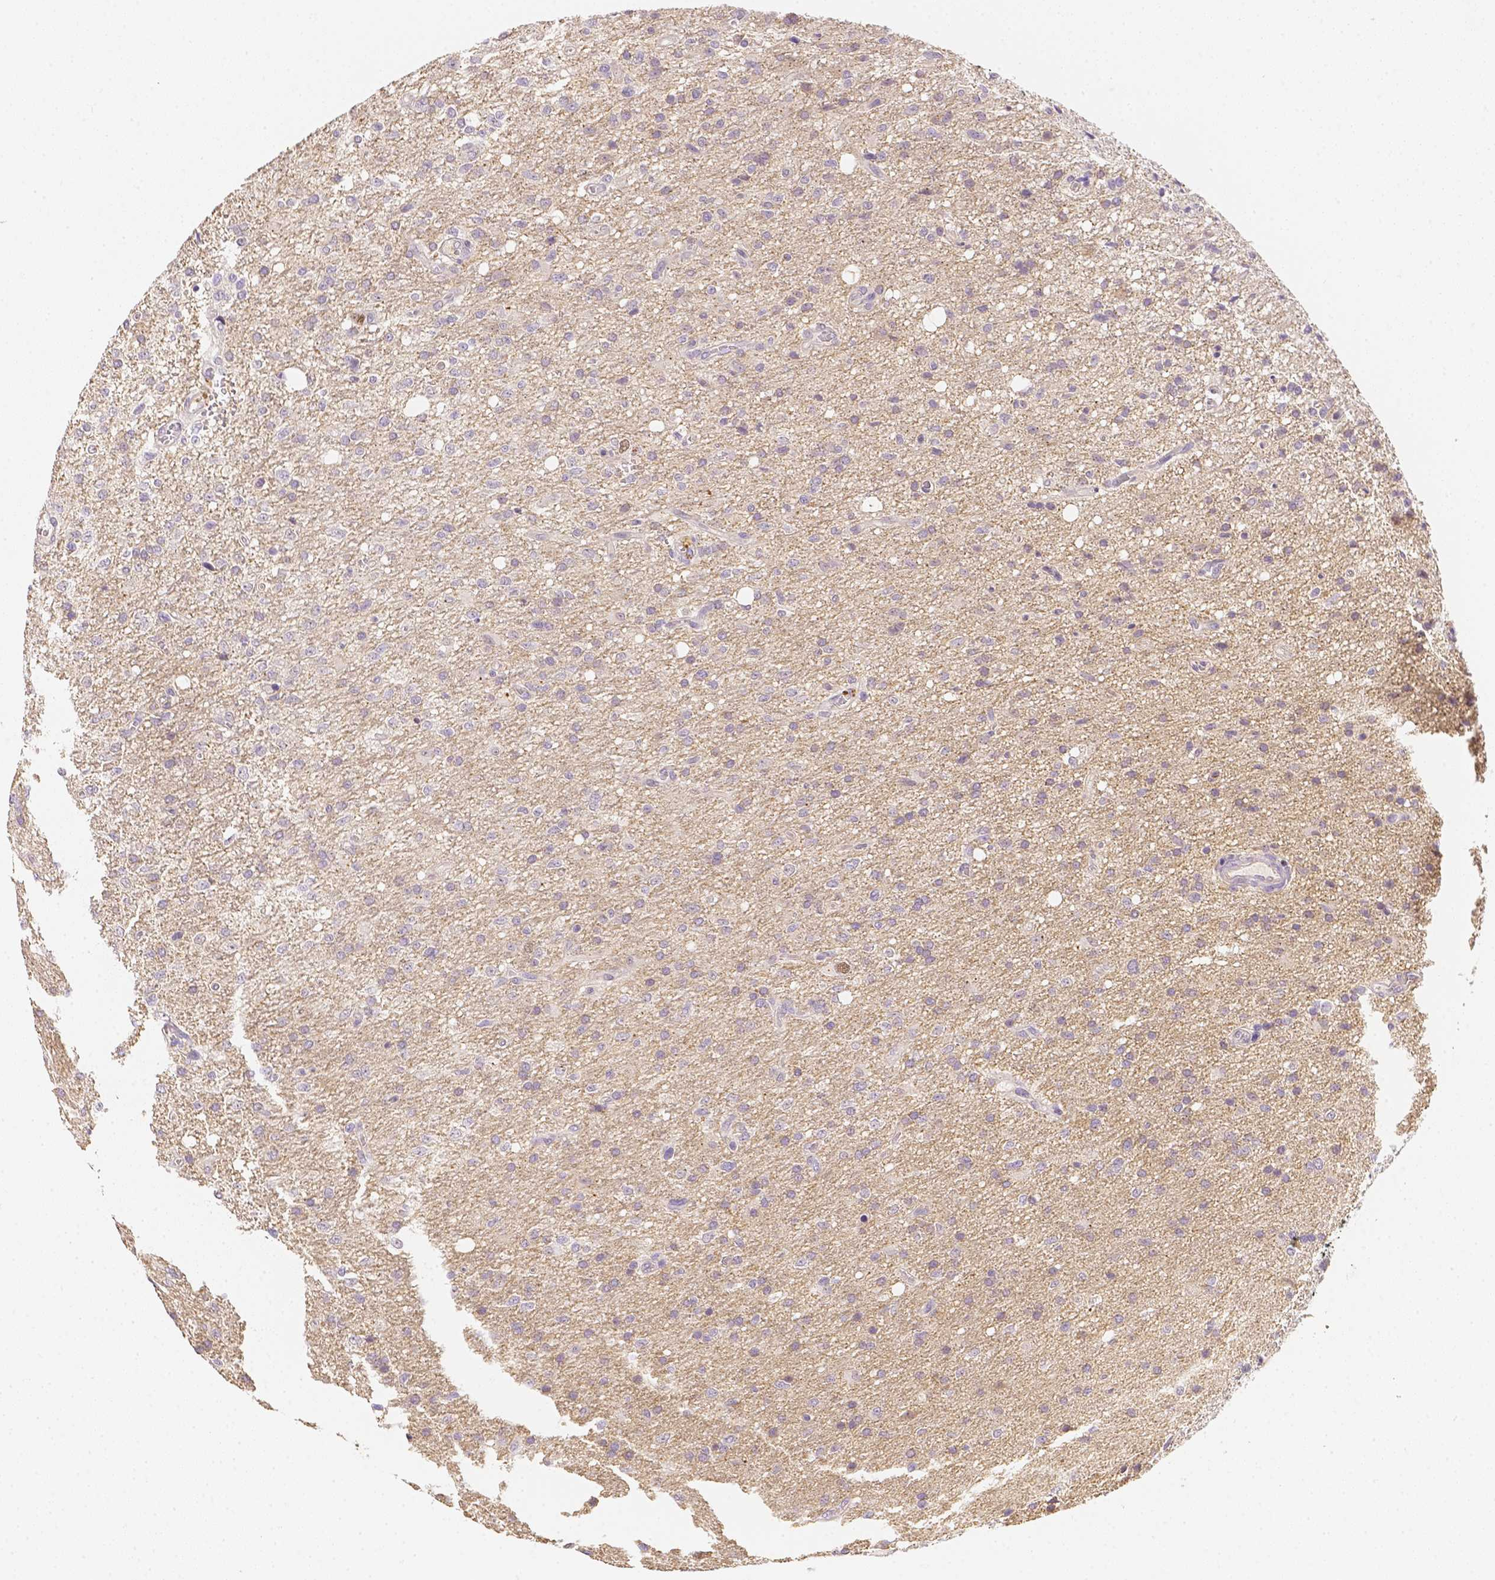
{"staining": {"intensity": "negative", "quantity": "none", "location": "none"}, "tissue": "glioma", "cell_type": "Tumor cells", "image_type": "cancer", "snomed": [{"axis": "morphology", "description": "Glioma, malignant, Low grade"}, {"axis": "topography", "description": "Brain"}], "caption": "Immunohistochemical staining of malignant low-grade glioma reveals no significant expression in tumor cells. (Brightfield microscopy of DAB (3,3'-diaminobenzidine) IHC at high magnification).", "gene": "C10orf67", "patient": {"sex": "male", "age": 66}}